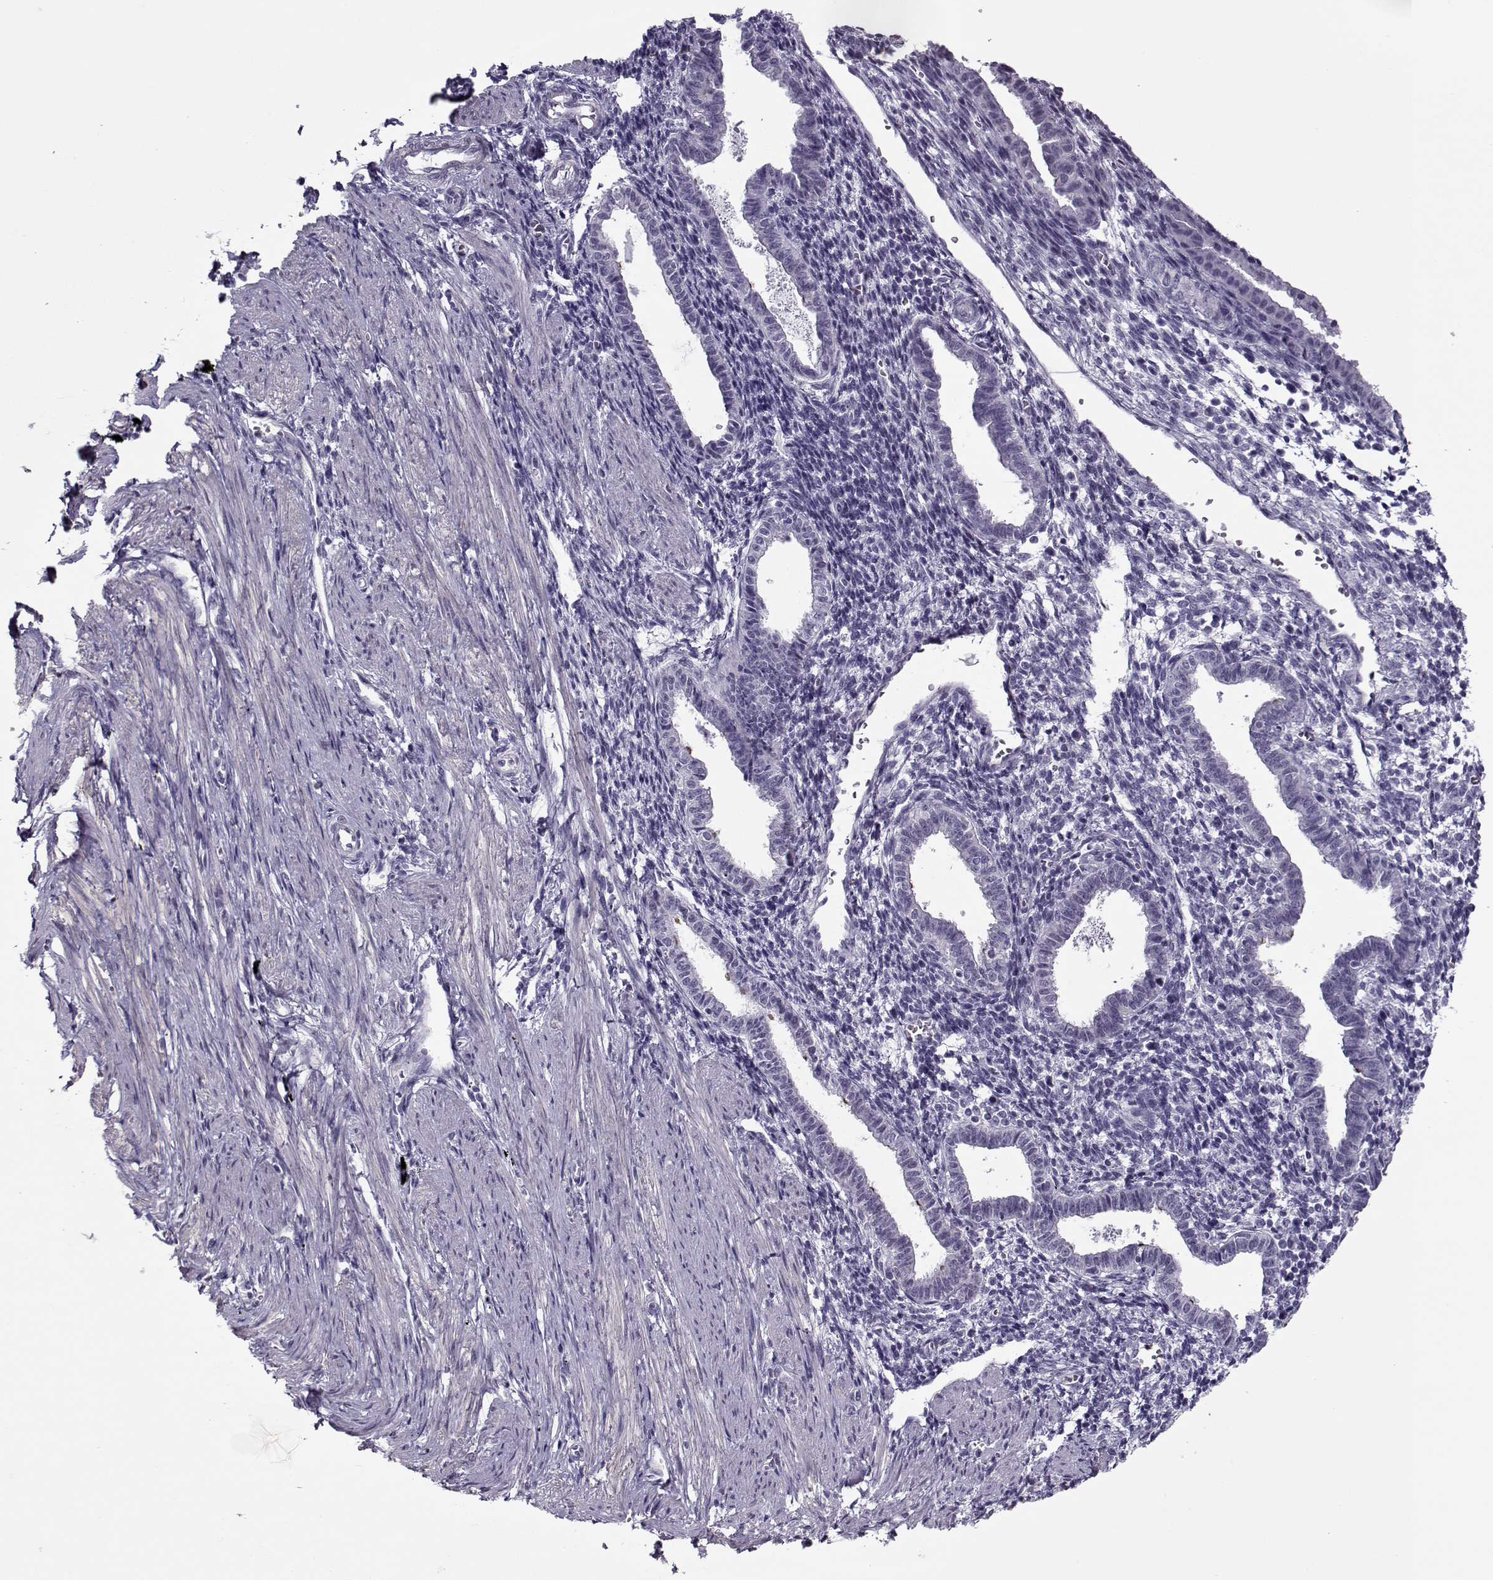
{"staining": {"intensity": "negative", "quantity": "none", "location": "none"}, "tissue": "endometrium", "cell_type": "Cells in endometrial stroma", "image_type": "normal", "snomed": [{"axis": "morphology", "description": "Normal tissue, NOS"}, {"axis": "topography", "description": "Endometrium"}], "caption": "This is an immunohistochemistry (IHC) image of normal human endometrium. There is no staining in cells in endometrial stroma.", "gene": "CIBAR1", "patient": {"sex": "female", "age": 37}}